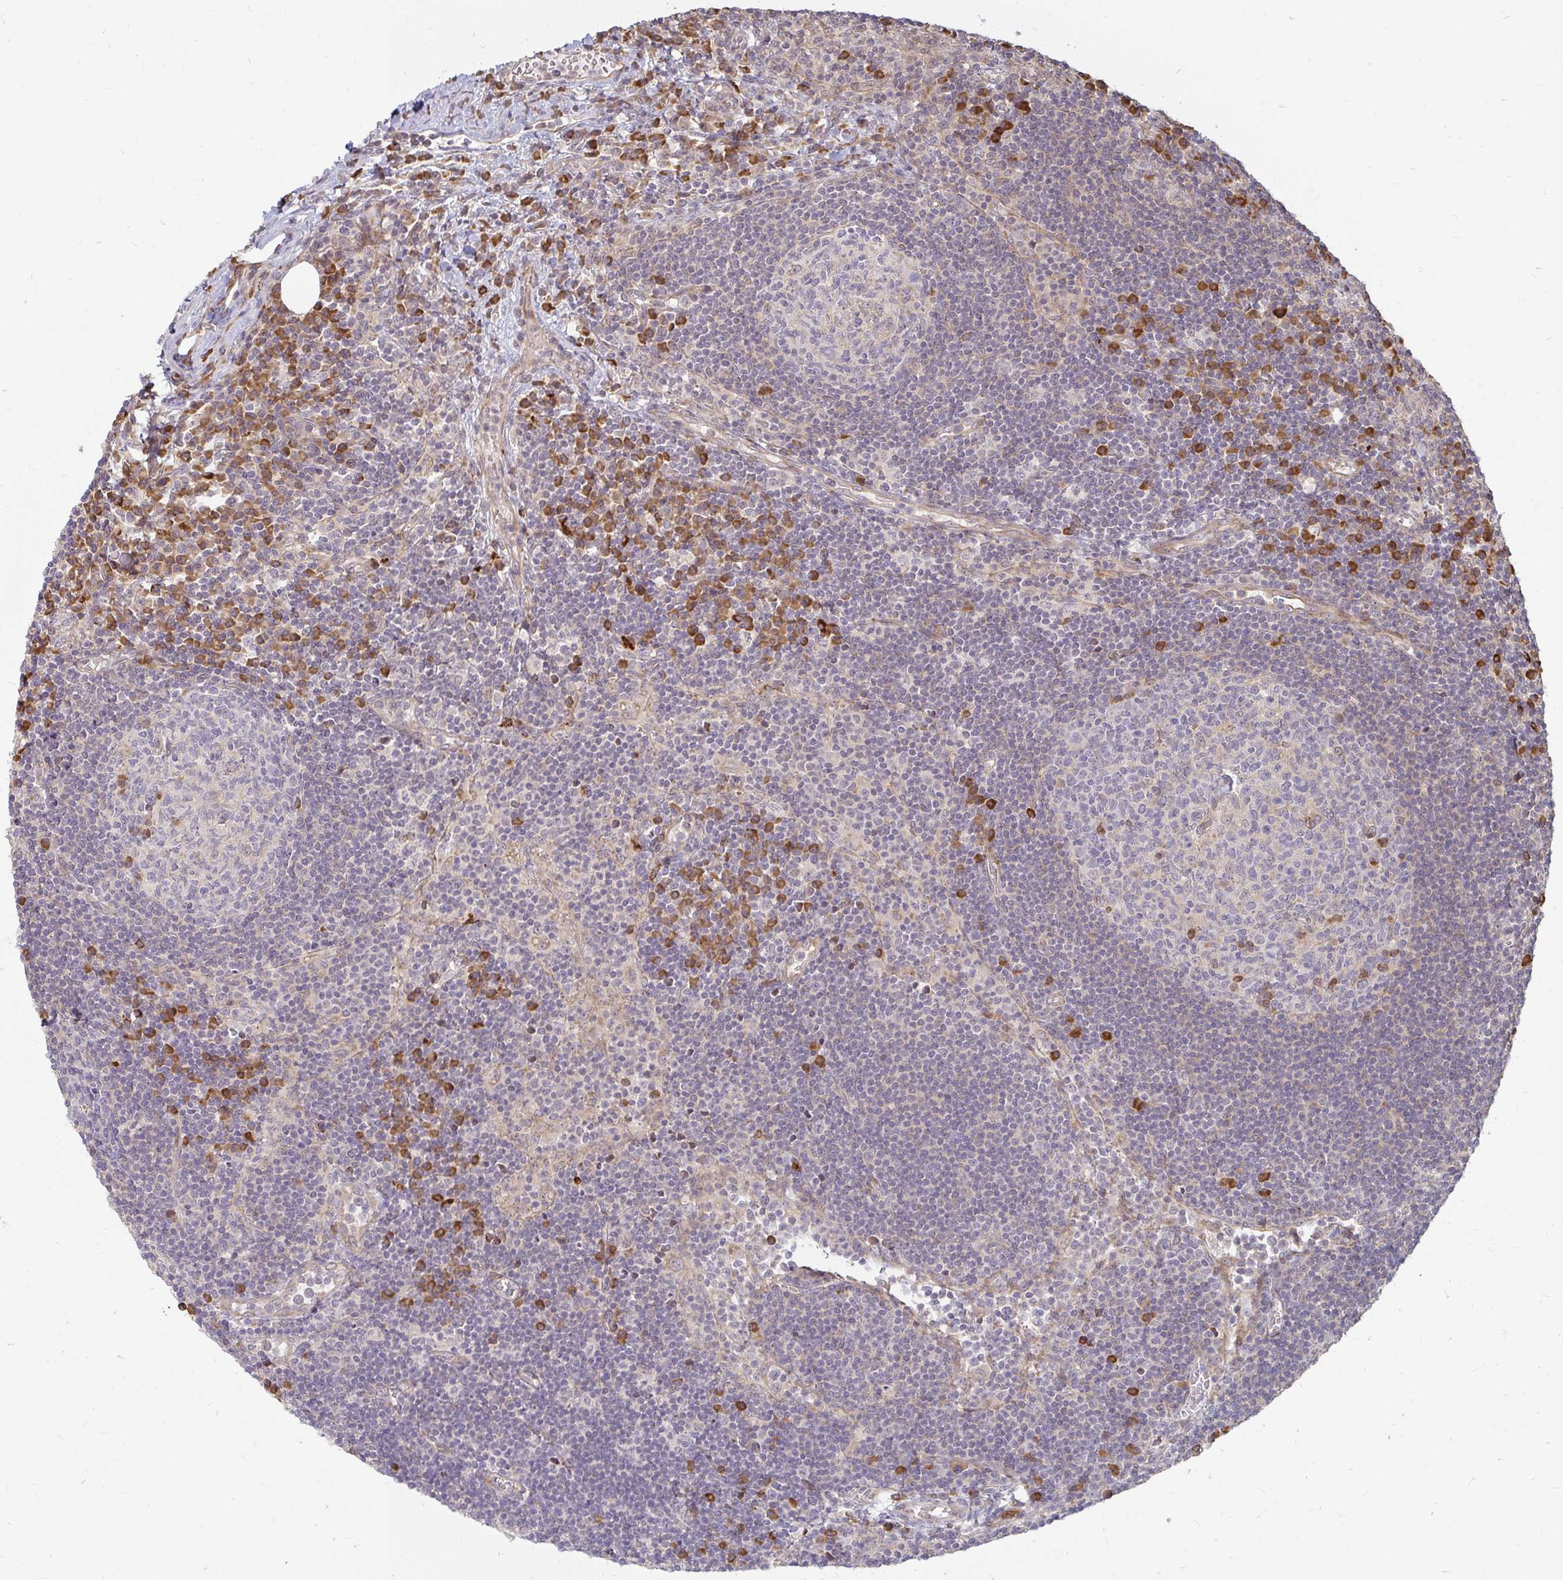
{"staining": {"intensity": "moderate", "quantity": "<25%", "location": "cytoplasmic/membranous"}, "tissue": "lymph node", "cell_type": "Germinal center cells", "image_type": "normal", "snomed": [{"axis": "morphology", "description": "Normal tissue, NOS"}, {"axis": "topography", "description": "Lymph node"}], "caption": "Immunohistochemistry (DAB) staining of normal lymph node demonstrates moderate cytoplasmic/membranous protein expression in approximately <25% of germinal center cells.", "gene": "CAST", "patient": {"sex": "male", "age": 67}}